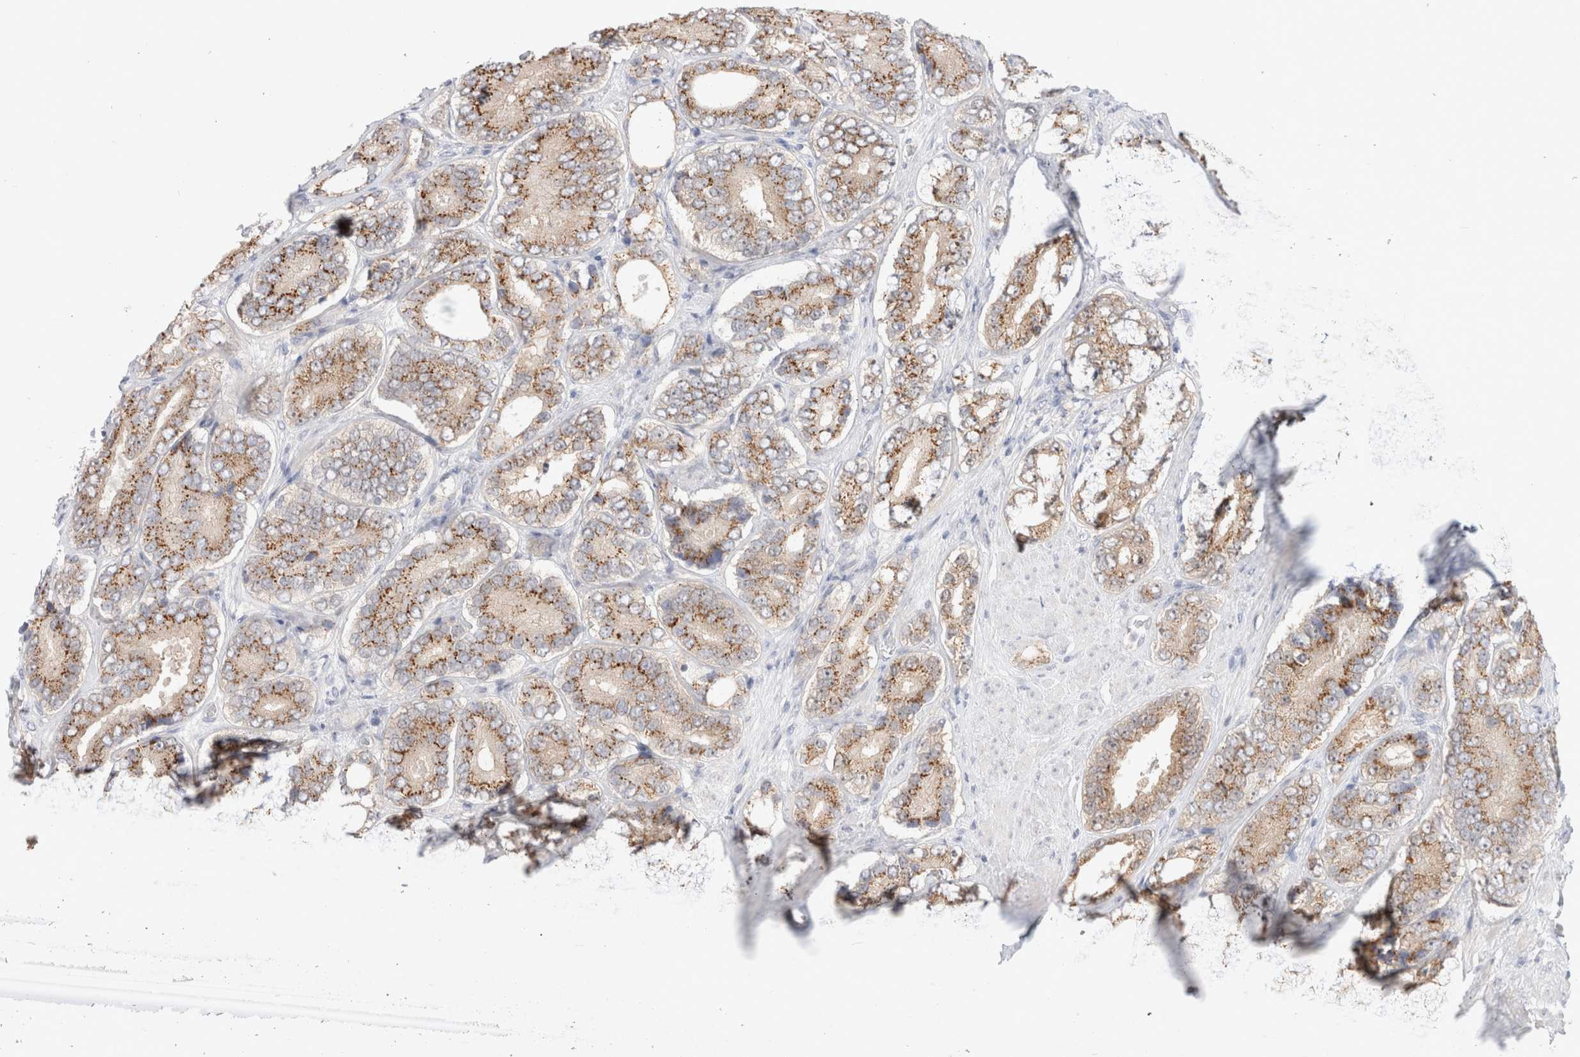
{"staining": {"intensity": "moderate", "quantity": ">75%", "location": "cytoplasmic/membranous"}, "tissue": "prostate cancer", "cell_type": "Tumor cells", "image_type": "cancer", "snomed": [{"axis": "morphology", "description": "Adenocarcinoma, High grade"}, {"axis": "topography", "description": "Prostate"}], "caption": "Prostate cancer (high-grade adenocarcinoma) stained with DAB immunohistochemistry displays medium levels of moderate cytoplasmic/membranous positivity in about >75% of tumor cells.", "gene": "EFCAB13", "patient": {"sex": "male", "age": 56}}